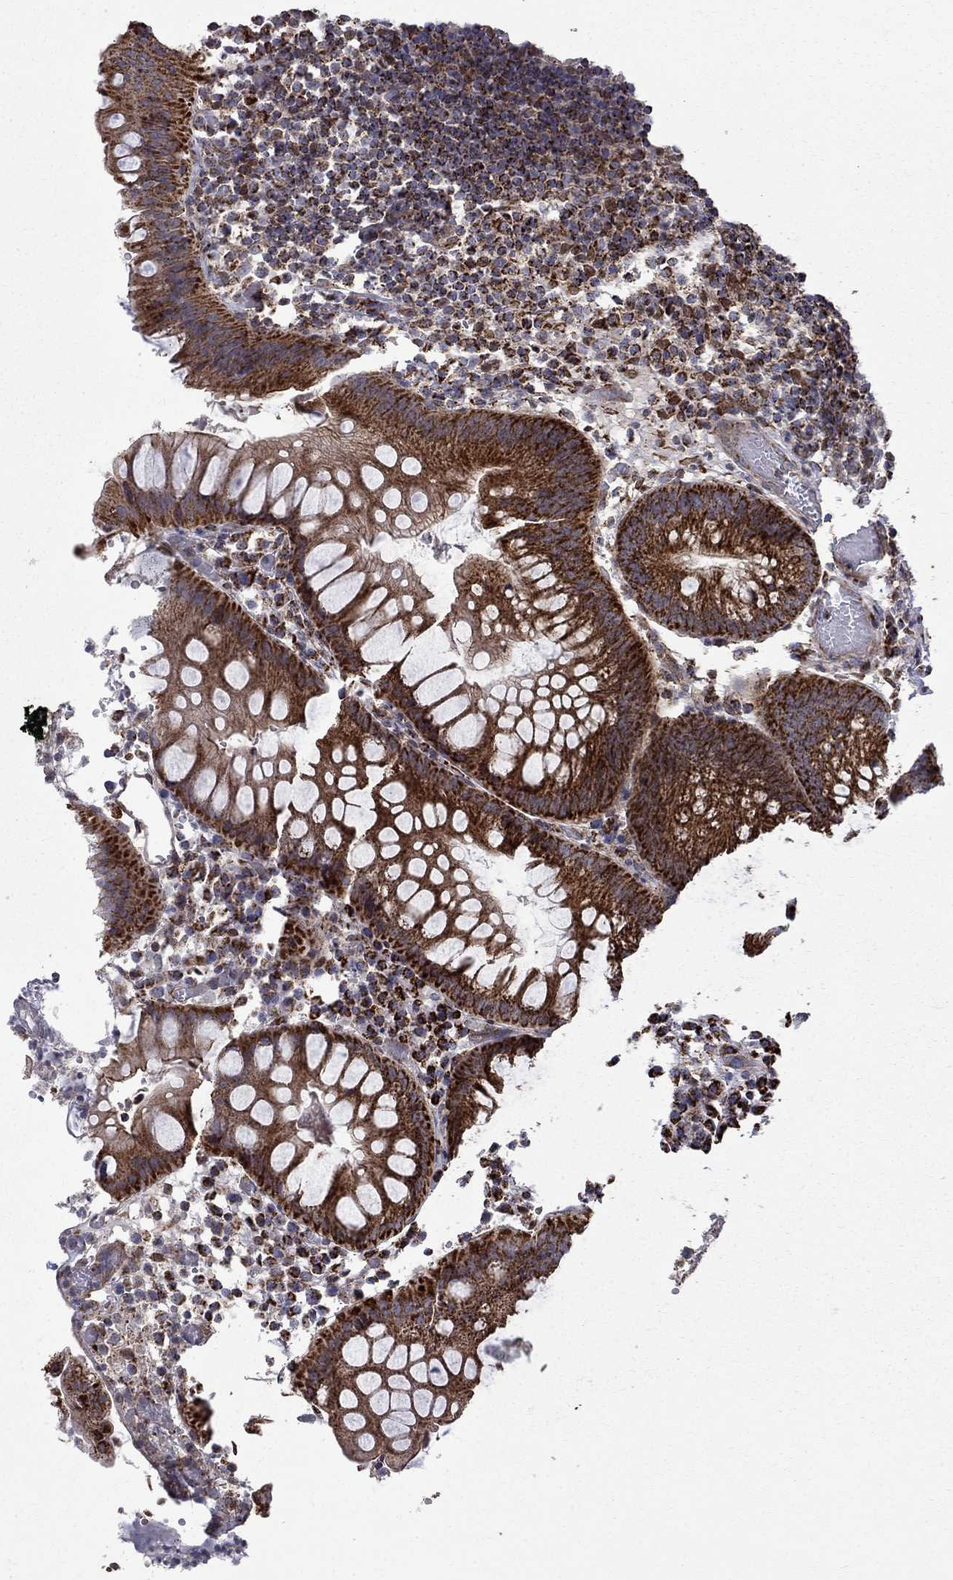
{"staining": {"intensity": "strong", "quantity": ">75%", "location": "cytoplasmic/membranous"}, "tissue": "appendix", "cell_type": "Glandular cells", "image_type": "normal", "snomed": [{"axis": "morphology", "description": "Normal tissue, NOS"}, {"axis": "morphology", "description": "Inflammation, NOS"}, {"axis": "topography", "description": "Appendix"}], "caption": "Approximately >75% of glandular cells in unremarkable appendix show strong cytoplasmic/membranous protein positivity as visualized by brown immunohistochemical staining.", "gene": "PCBP3", "patient": {"sex": "male", "age": 16}}